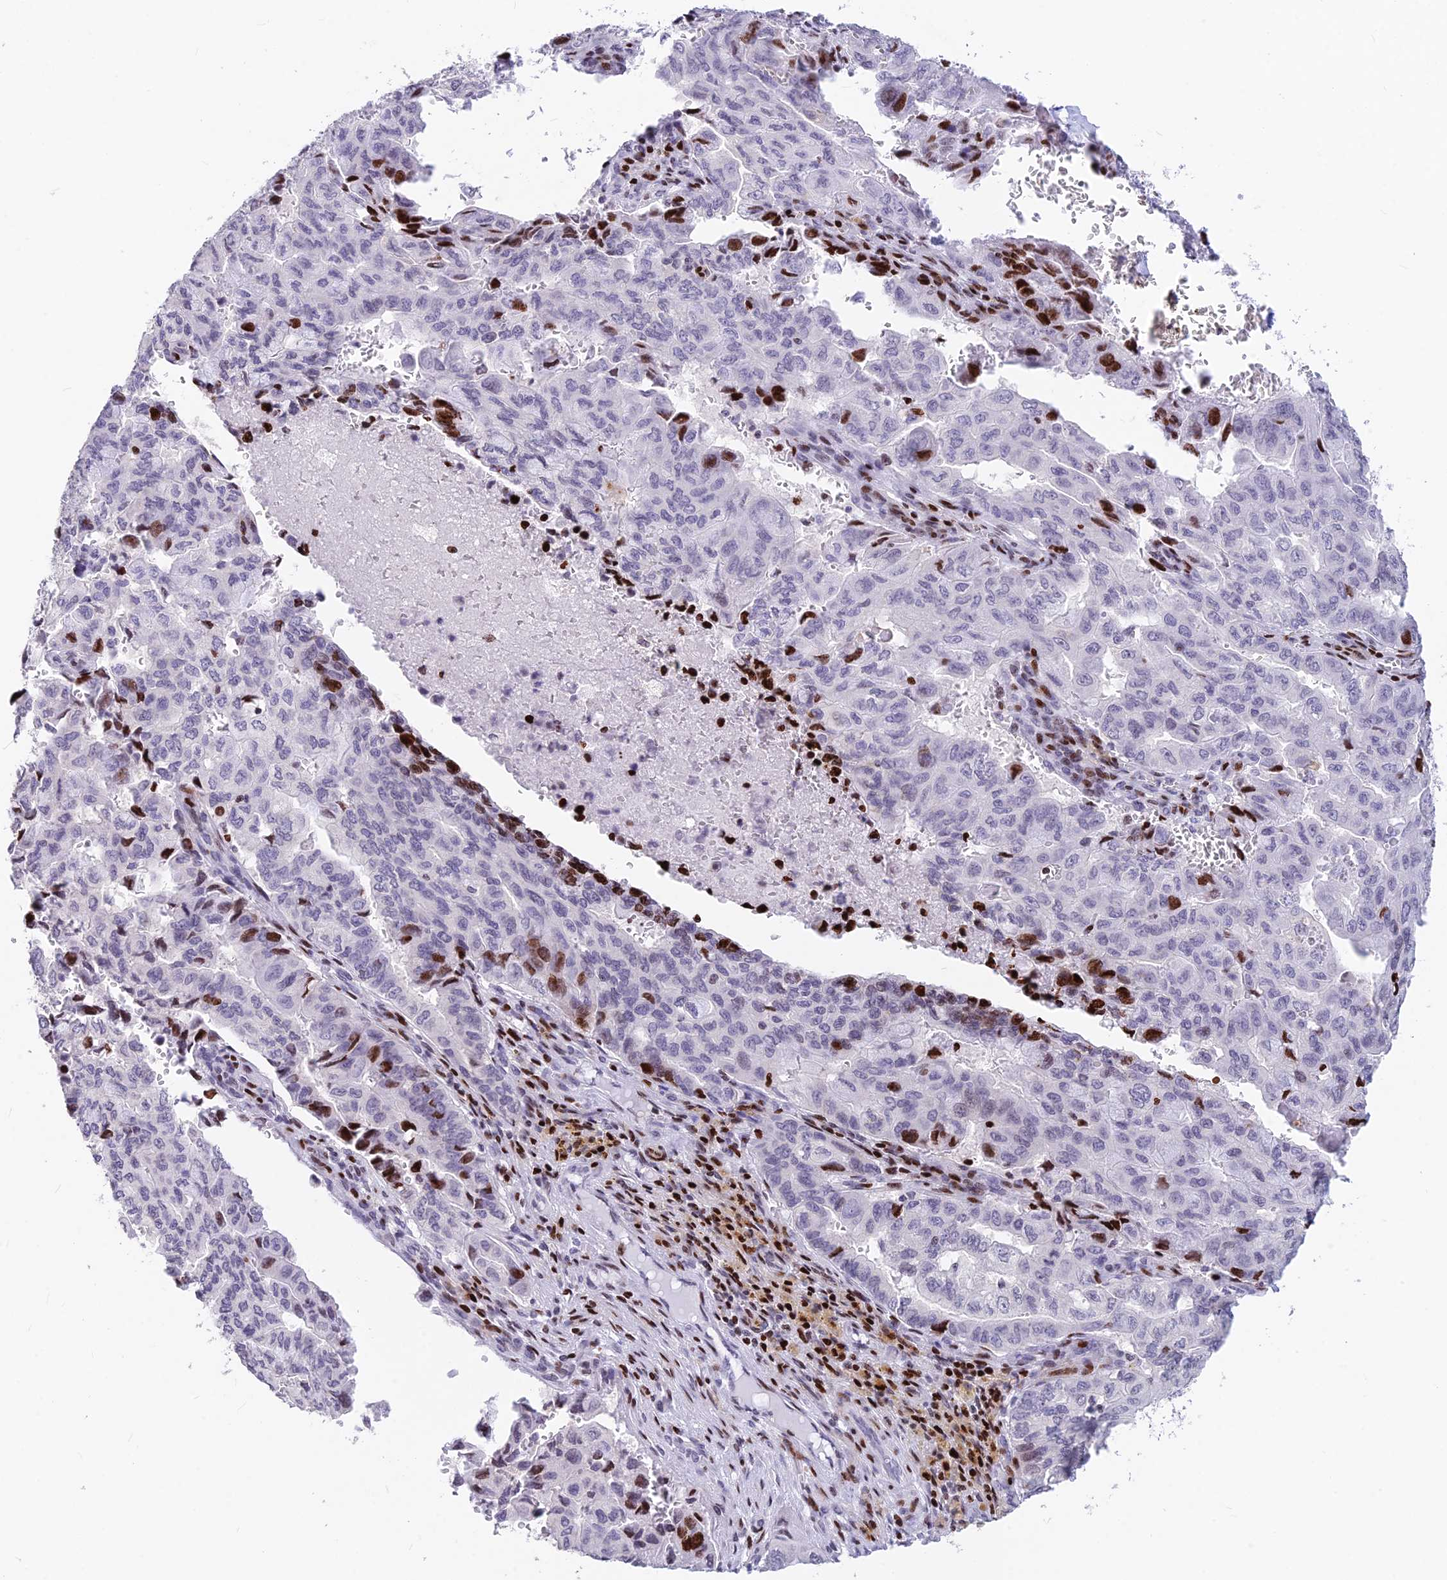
{"staining": {"intensity": "strong", "quantity": "<25%", "location": "nuclear"}, "tissue": "pancreatic cancer", "cell_type": "Tumor cells", "image_type": "cancer", "snomed": [{"axis": "morphology", "description": "Adenocarcinoma, NOS"}, {"axis": "topography", "description": "Pancreas"}], "caption": "Pancreatic cancer stained for a protein (brown) exhibits strong nuclear positive positivity in approximately <25% of tumor cells.", "gene": "PRPS1", "patient": {"sex": "male", "age": 51}}